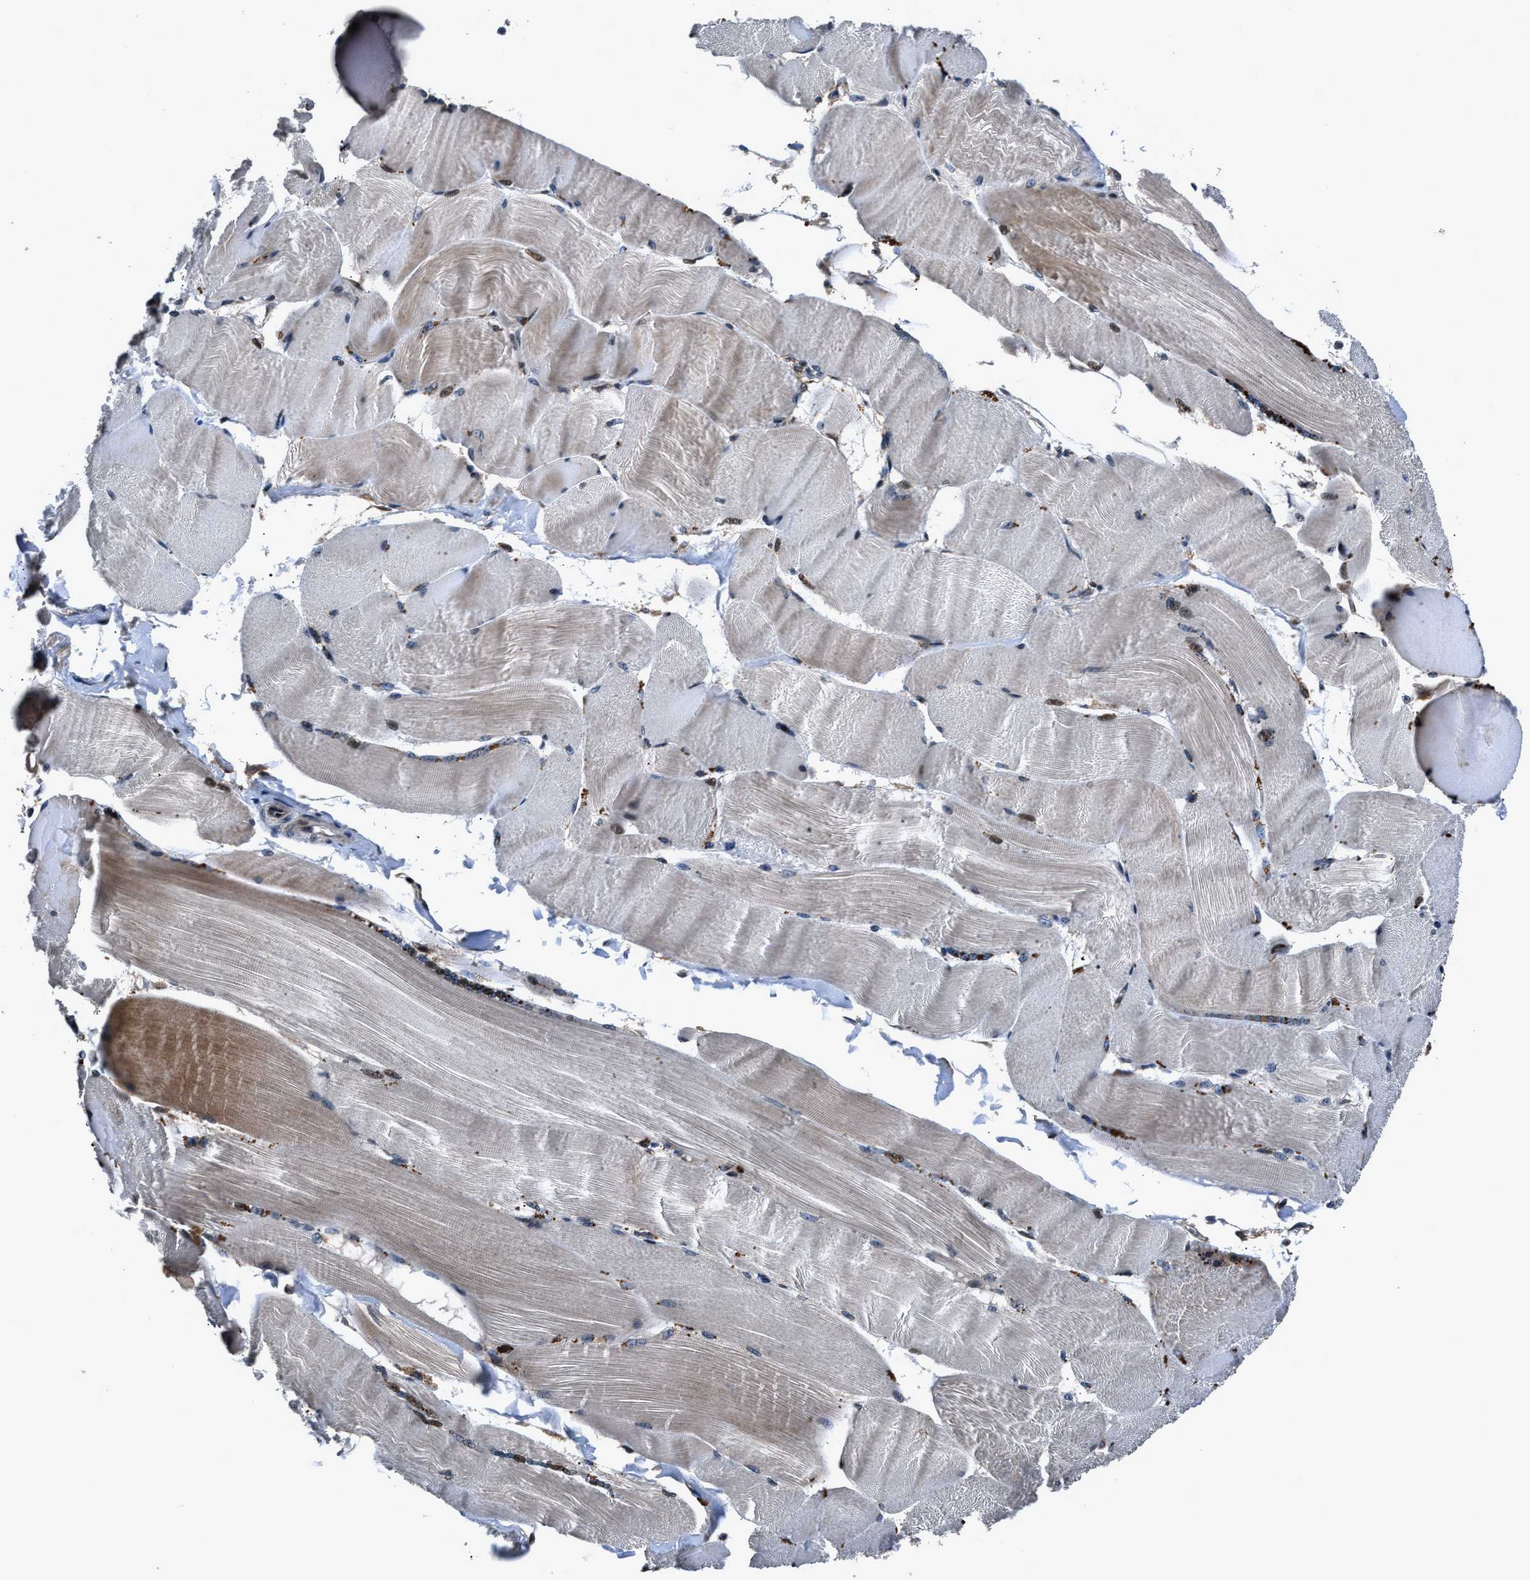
{"staining": {"intensity": "weak", "quantity": "25%-75%", "location": "cytoplasmic/membranous,nuclear"}, "tissue": "skeletal muscle", "cell_type": "Myocytes", "image_type": "normal", "snomed": [{"axis": "morphology", "description": "Normal tissue, NOS"}, {"axis": "topography", "description": "Skin"}, {"axis": "topography", "description": "Skeletal muscle"}], "caption": "Brown immunohistochemical staining in unremarkable skeletal muscle demonstrates weak cytoplasmic/membranous,nuclear staining in approximately 25%-75% of myocytes. (DAB (3,3'-diaminobenzidine) = brown stain, brightfield microscopy at high magnification).", "gene": "TNRC18", "patient": {"sex": "male", "age": 83}}